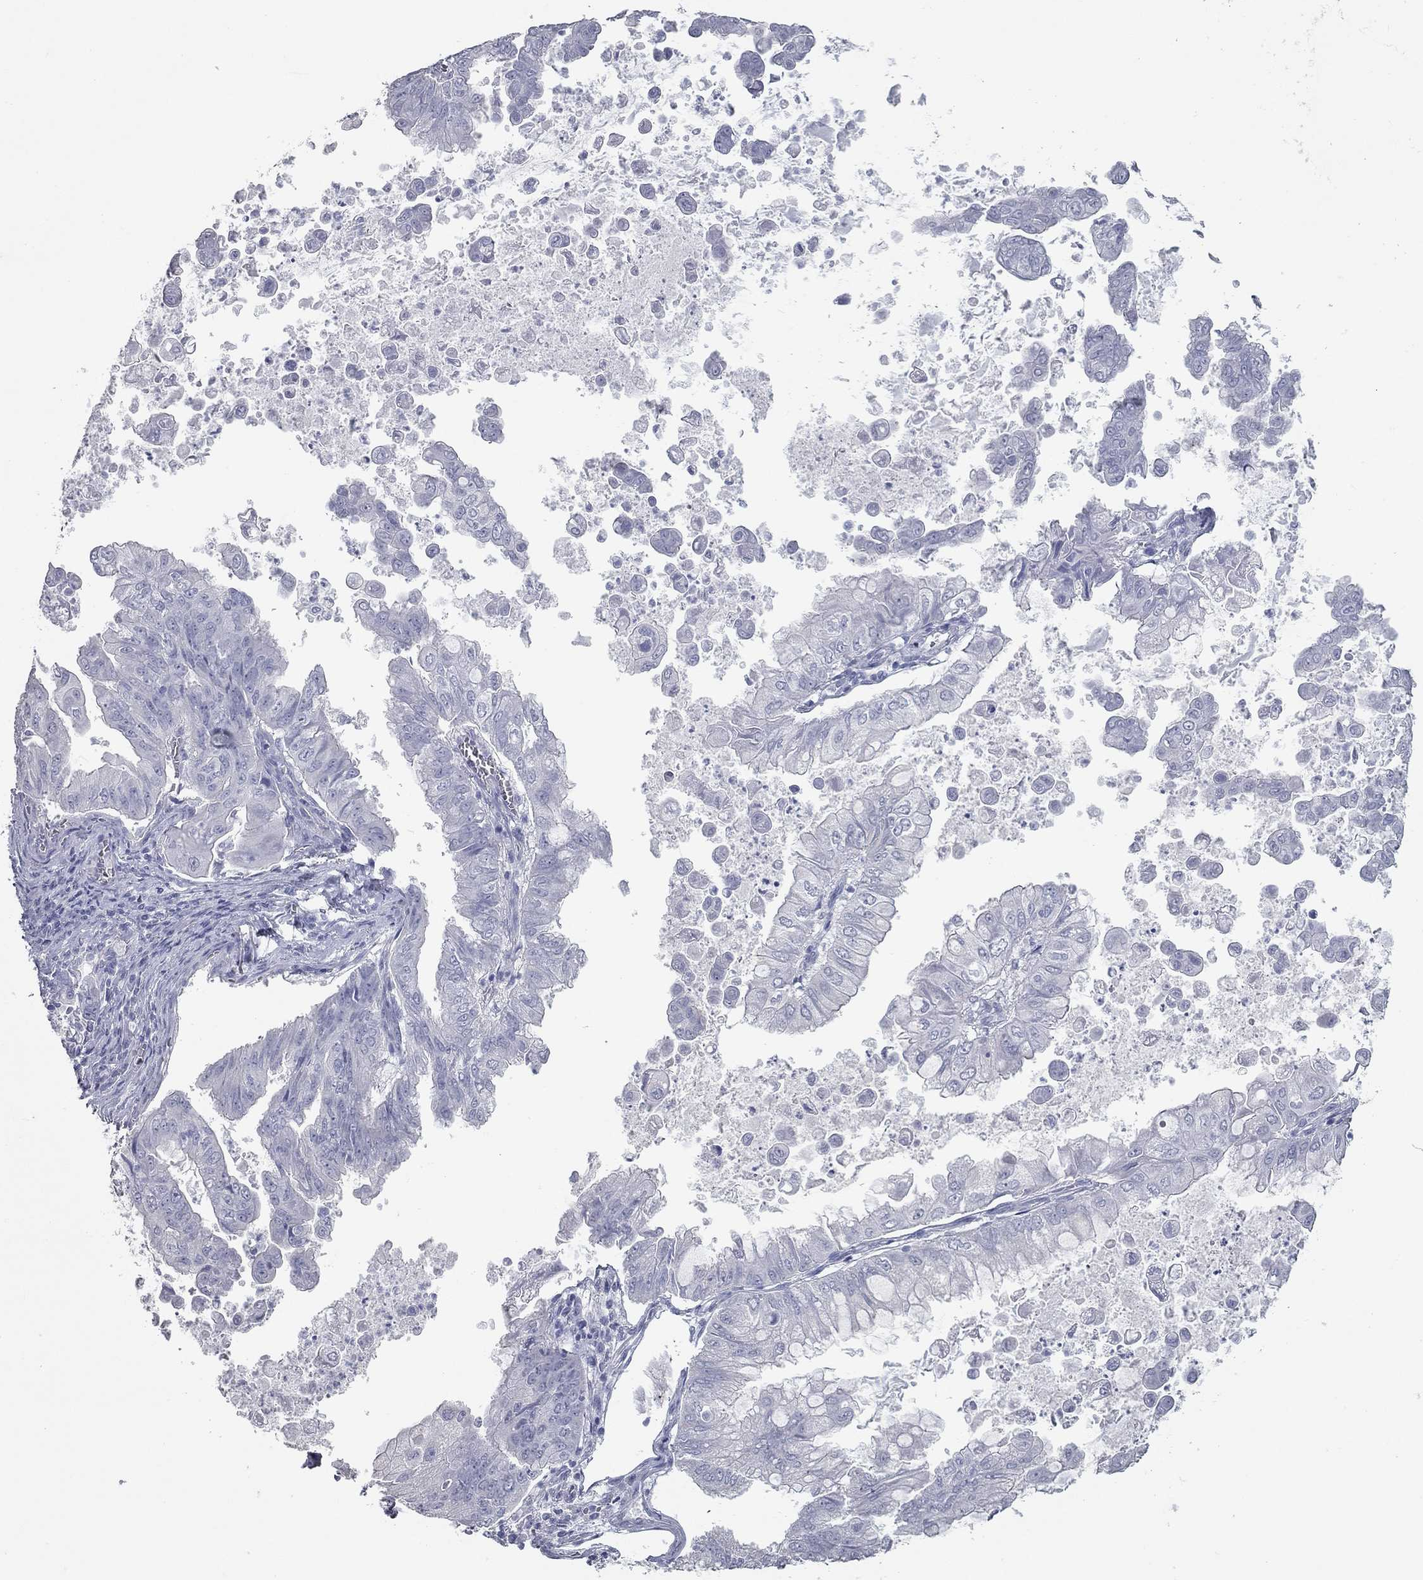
{"staining": {"intensity": "negative", "quantity": "none", "location": "none"}, "tissue": "stomach cancer", "cell_type": "Tumor cells", "image_type": "cancer", "snomed": [{"axis": "morphology", "description": "Adenocarcinoma, NOS"}, {"axis": "topography", "description": "Stomach, upper"}], "caption": "Tumor cells show no significant protein staining in stomach cancer.", "gene": "TAC1", "patient": {"sex": "male", "age": 80}}